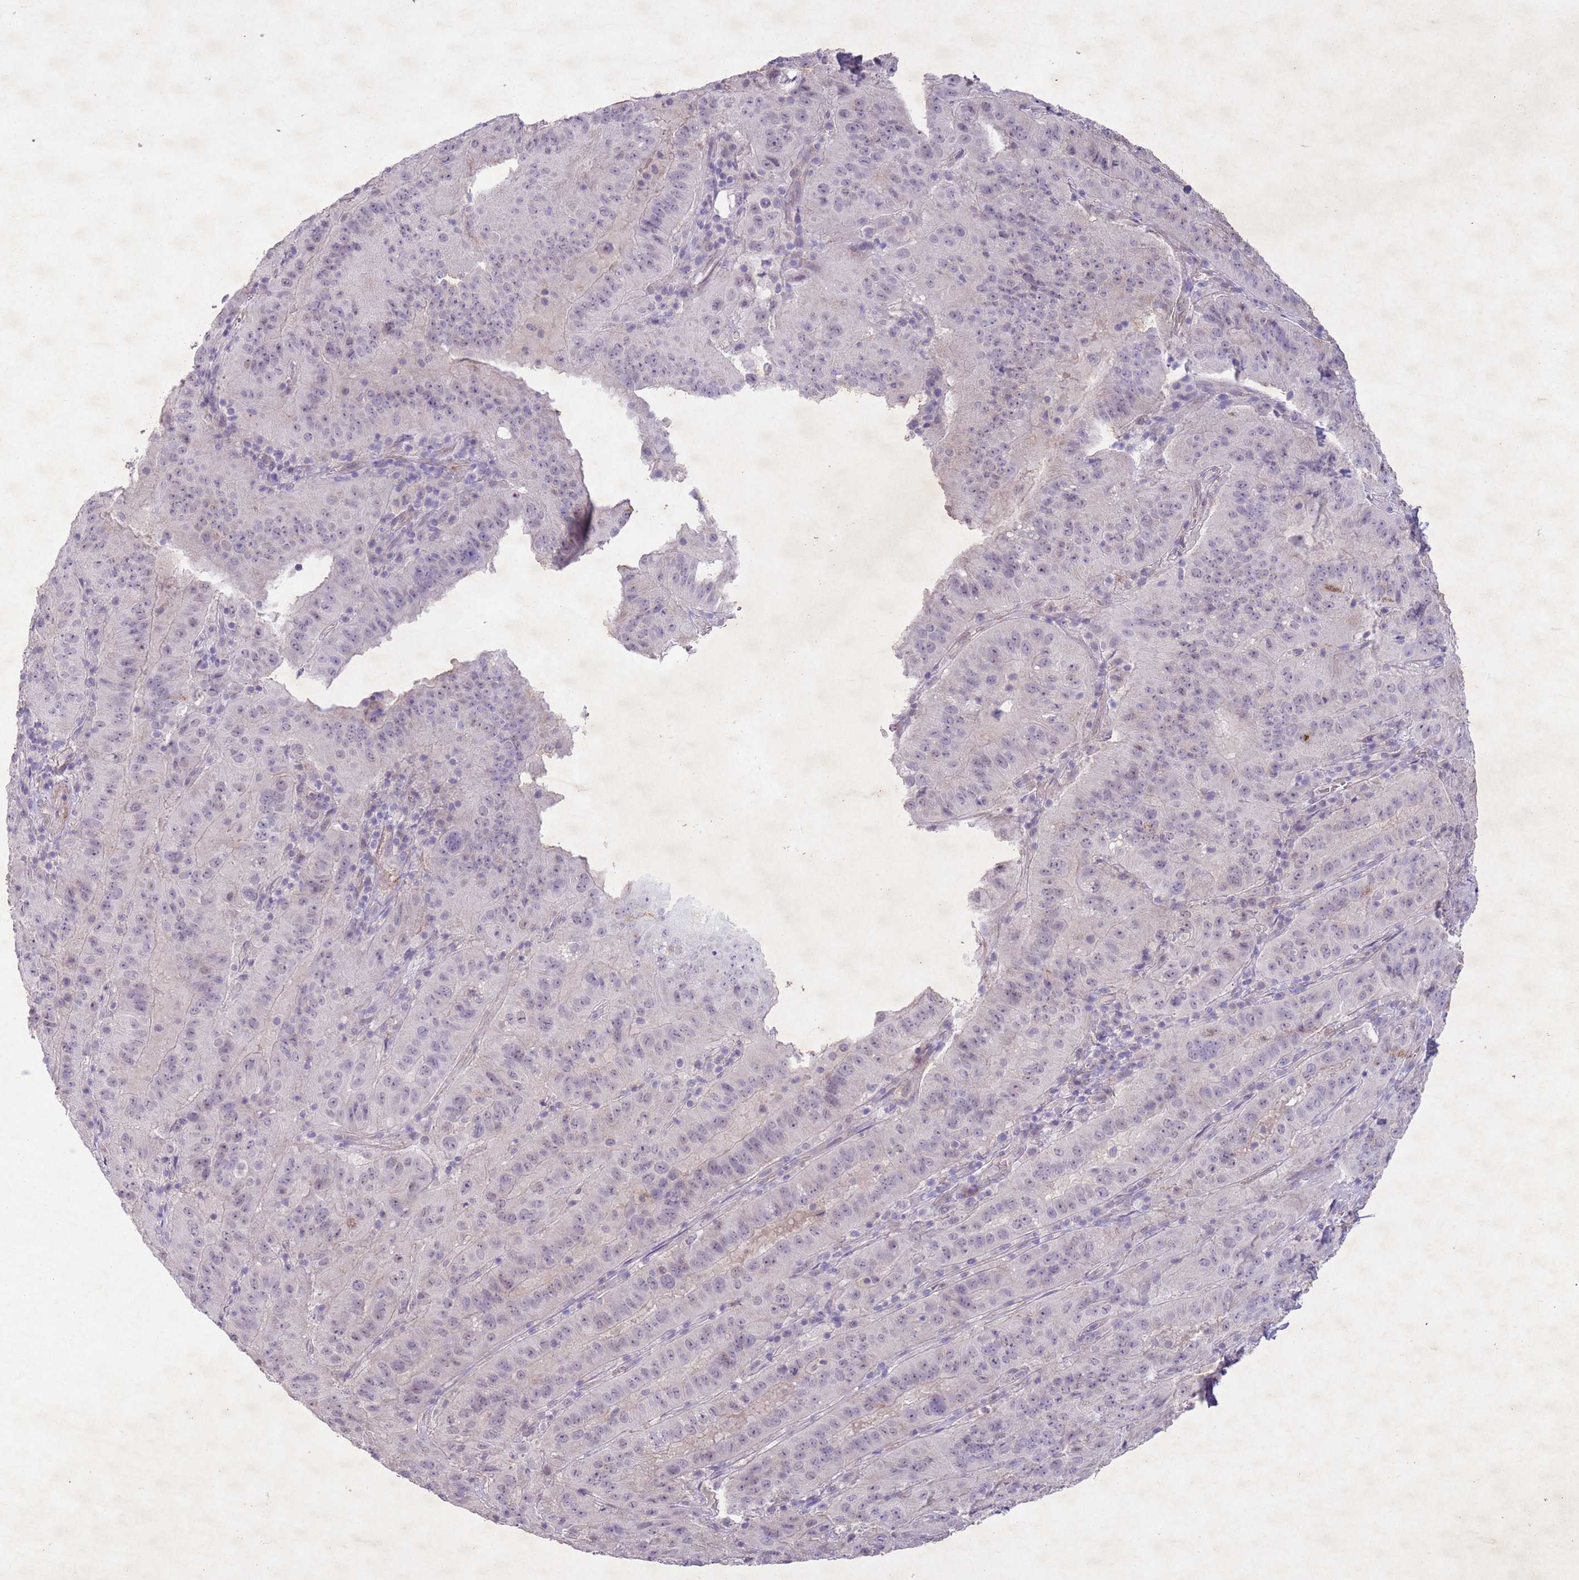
{"staining": {"intensity": "negative", "quantity": "none", "location": "none"}, "tissue": "pancreatic cancer", "cell_type": "Tumor cells", "image_type": "cancer", "snomed": [{"axis": "morphology", "description": "Adenocarcinoma, NOS"}, {"axis": "topography", "description": "Pancreas"}], "caption": "Tumor cells show no significant protein expression in pancreatic adenocarcinoma.", "gene": "CCNI", "patient": {"sex": "male", "age": 63}}